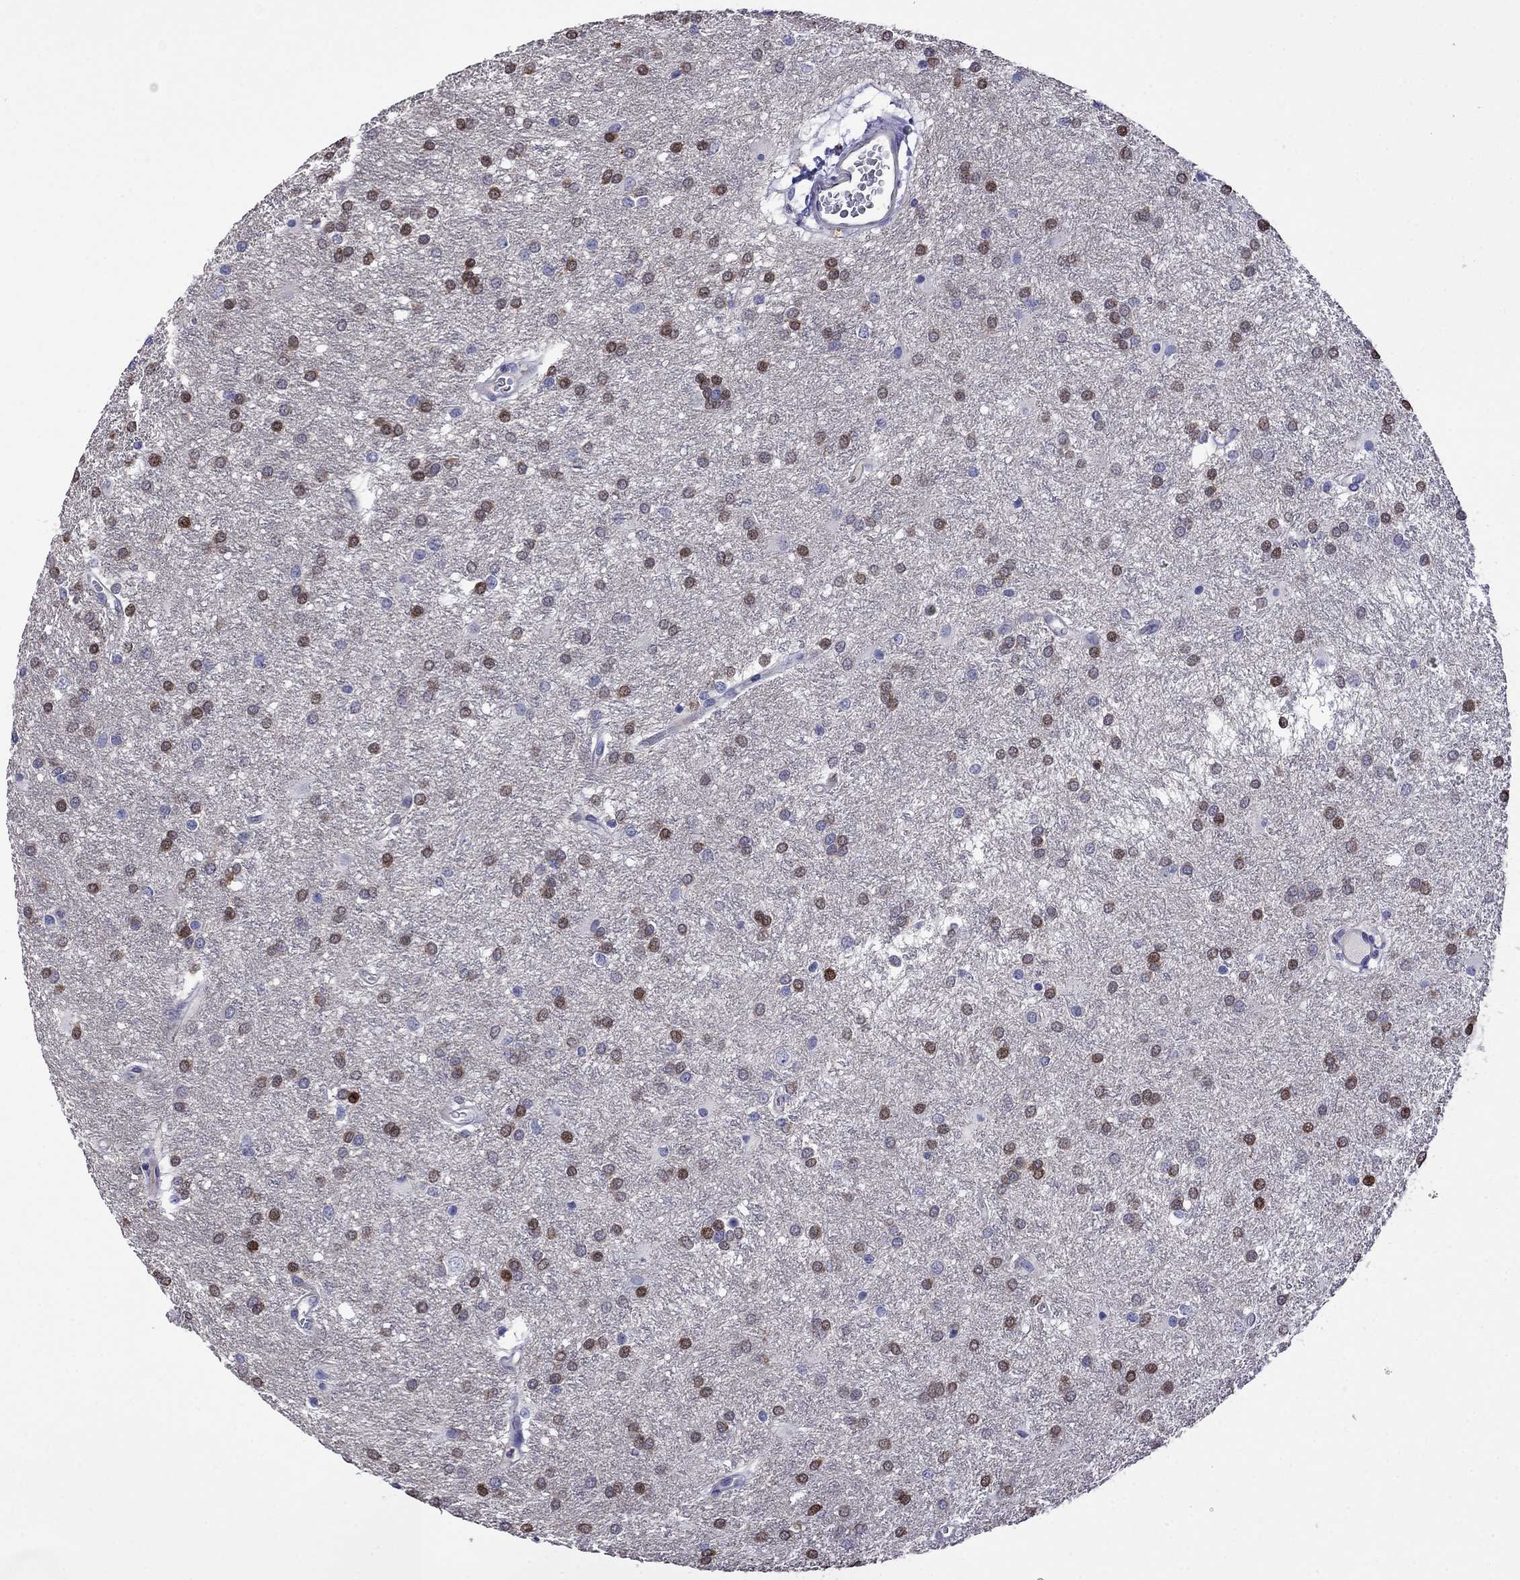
{"staining": {"intensity": "negative", "quantity": "none", "location": "none"}, "tissue": "glioma", "cell_type": "Tumor cells", "image_type": "cancer", "snomed": [{"axis": "morphology", "description": "Glioma, malignant, Low grade"}, {"axis": "topography", "description": "Brain"}], "caption": "IHC histopathology image of neoplastic tissue: malignant glioma (low-grade) stained with DAB (3,3'-diaminobenzidine) reveals no significant protein expression in tumor cells. (DAB (3,3'-diaminobenzidine) immunohistochemistry visualized using brightfield microscopy, high magnification).", "gene": "STAR", "patient": {"sex": "female", "age": 32}}